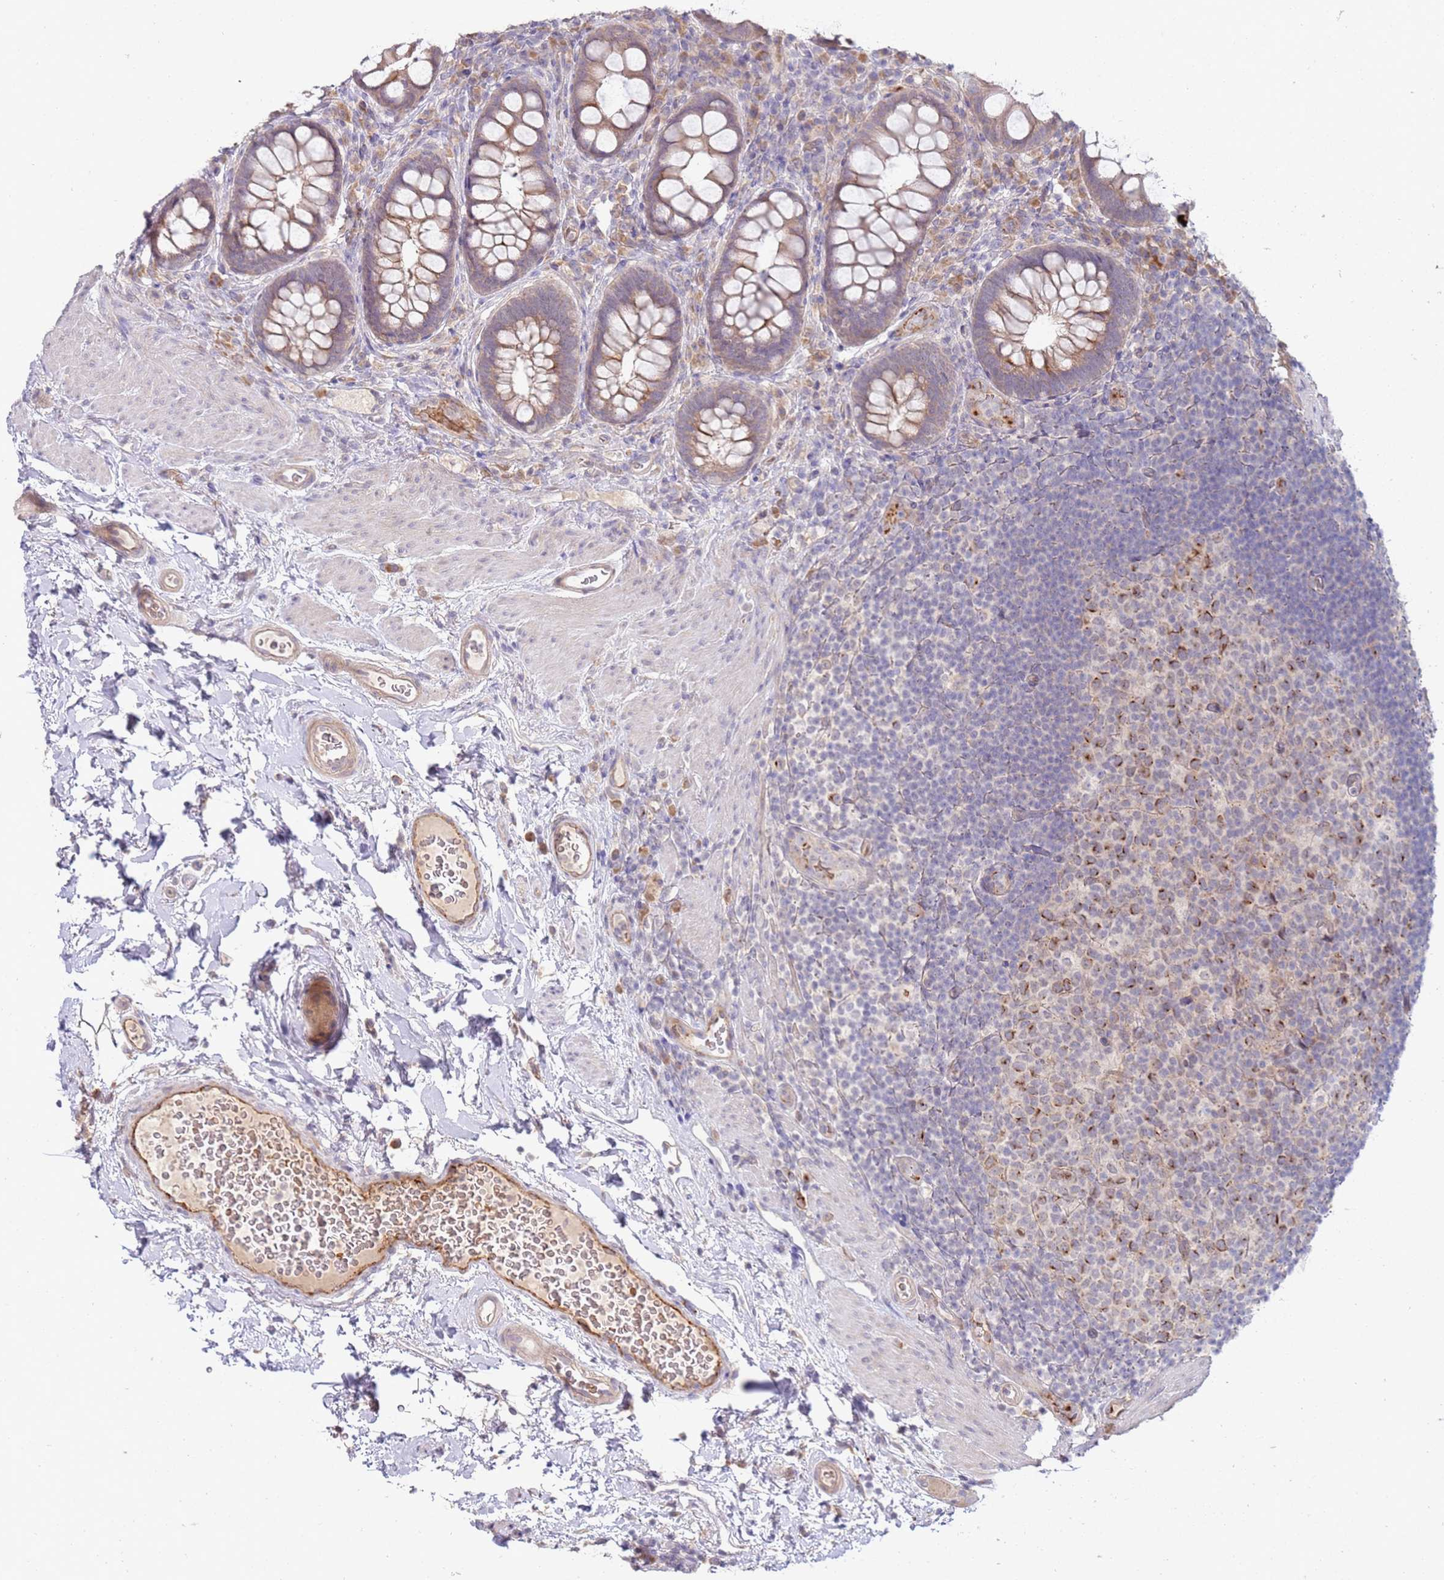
{"staining": {"intensity": "moderate", "quantity": "<25%", "location": "cytoplasmic/membranous"}, "tissue": "rectum", "cell_type": "Glandular cells", "image_type": "normal", "snomed": [{"axis": "morphology", "description": "Normal tissue, NOS"}, {"axis": "topography", "description": "Rectum"}, {"axis": "topography", "description": "Peripheral nerve tissue"}], "caption": "Rectum was stained to show a protein in brown. There is low levels of moderate cytoplasmic/membranous staining in approximately <25% of glandular cells. (Brightfield microscopy of DAB IHC at high magnification).", "gene": "NMUR2", "patient": {"sex": "female", "age": 69}}